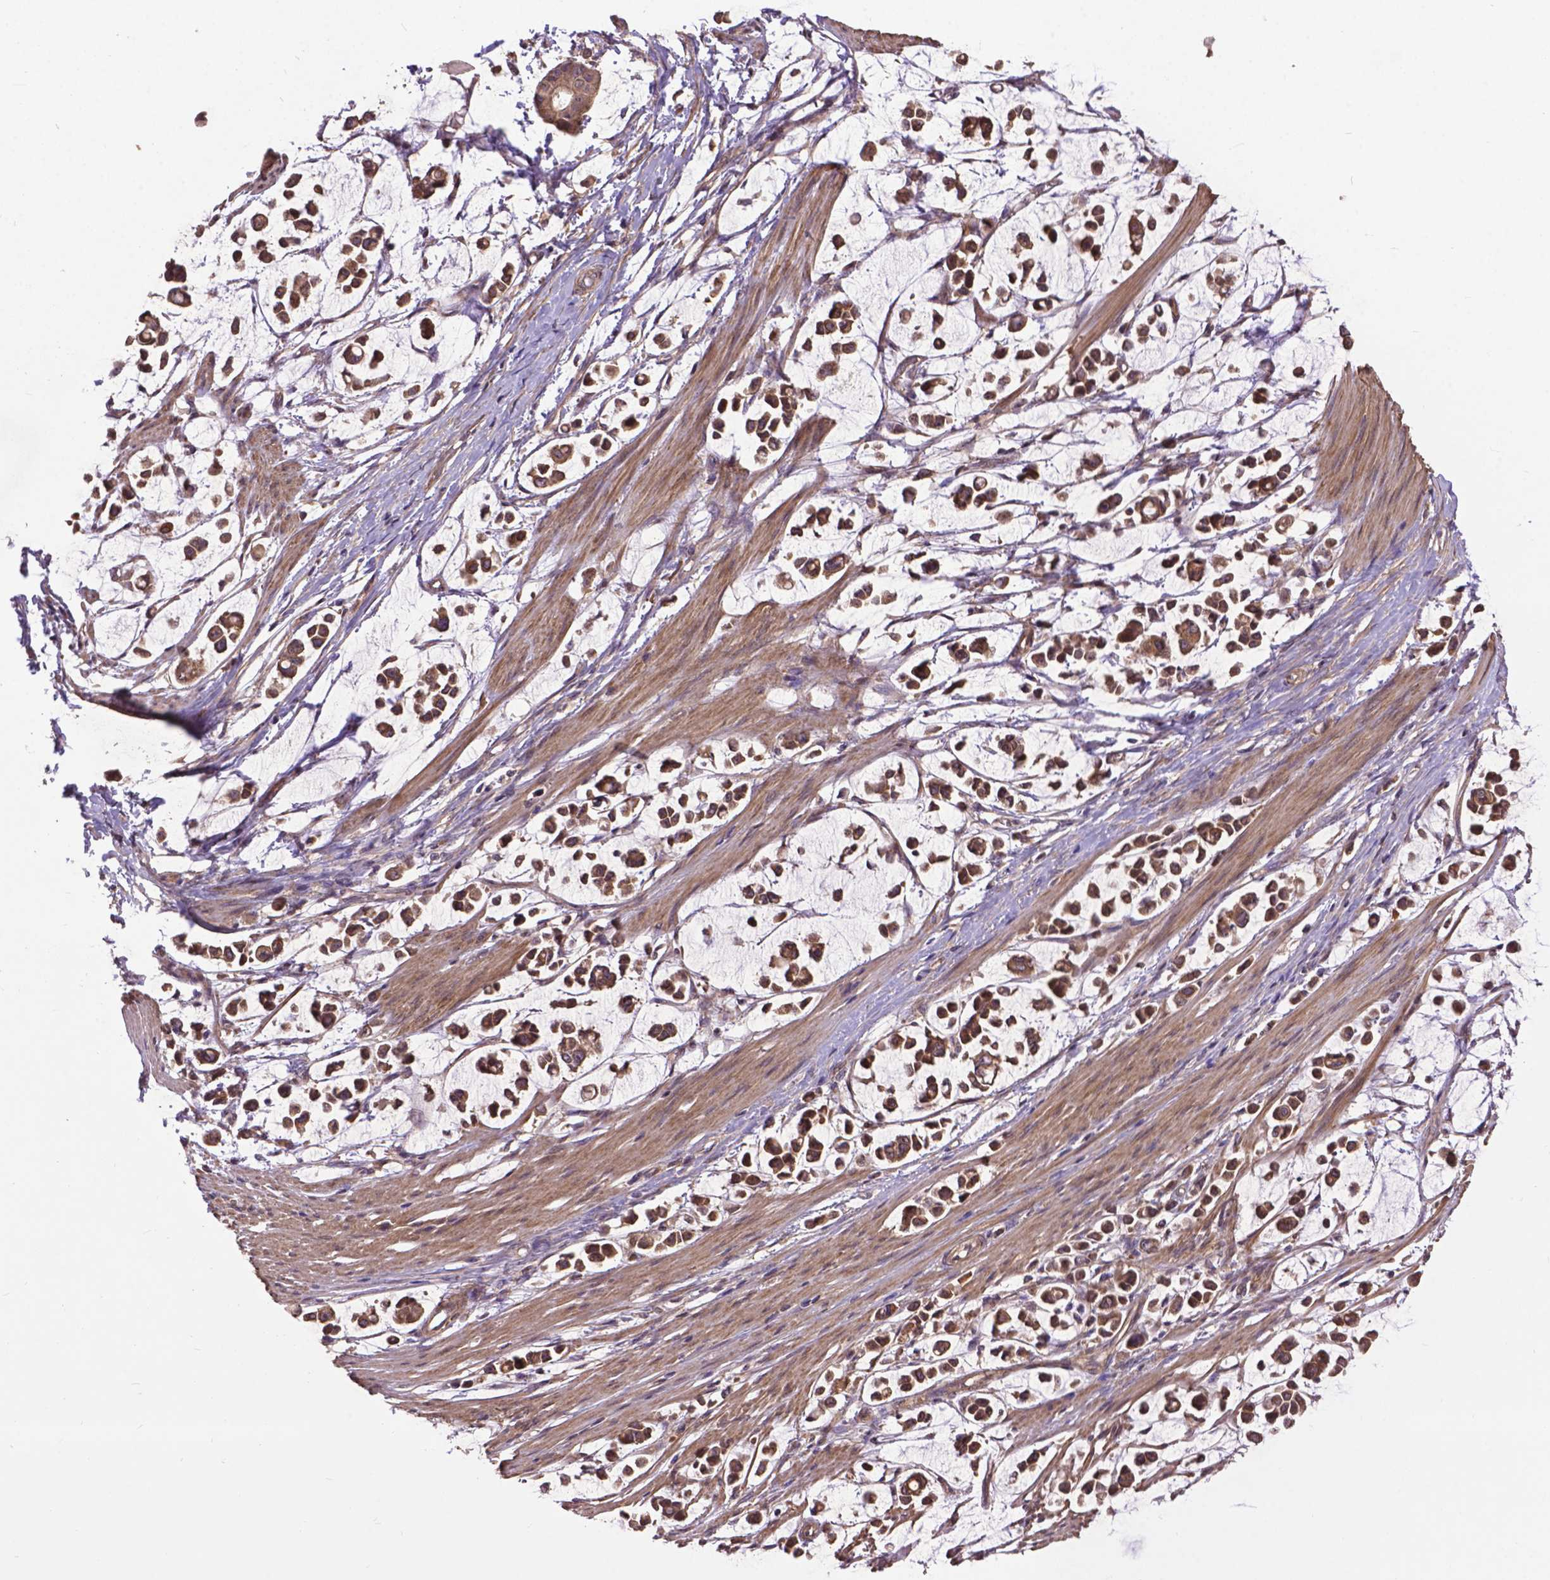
{"staining": {"intensity": "strong", "quantity": ">75%", "location": "cytoplasmic/membranous"}, "tissue": "stomach cancer", "cell_type": "Tumor cells", "image_type": "cancer", "snomed": [{"axis": "morphology", "description": "Adenocarcinoma, NOS"}, {"axis": "topography", "description": "Stomach"}], "caption": "Protein expression analysis of adenocarcinoma (stomach) demonstrates strong cytoplasmic/membranous staining in about >75% of tumor cells. The protein is shown in brown color, while the nuclei are stained blue.", "gene": "ZNF616", "patient": {"sex": "male", "age": 82}}